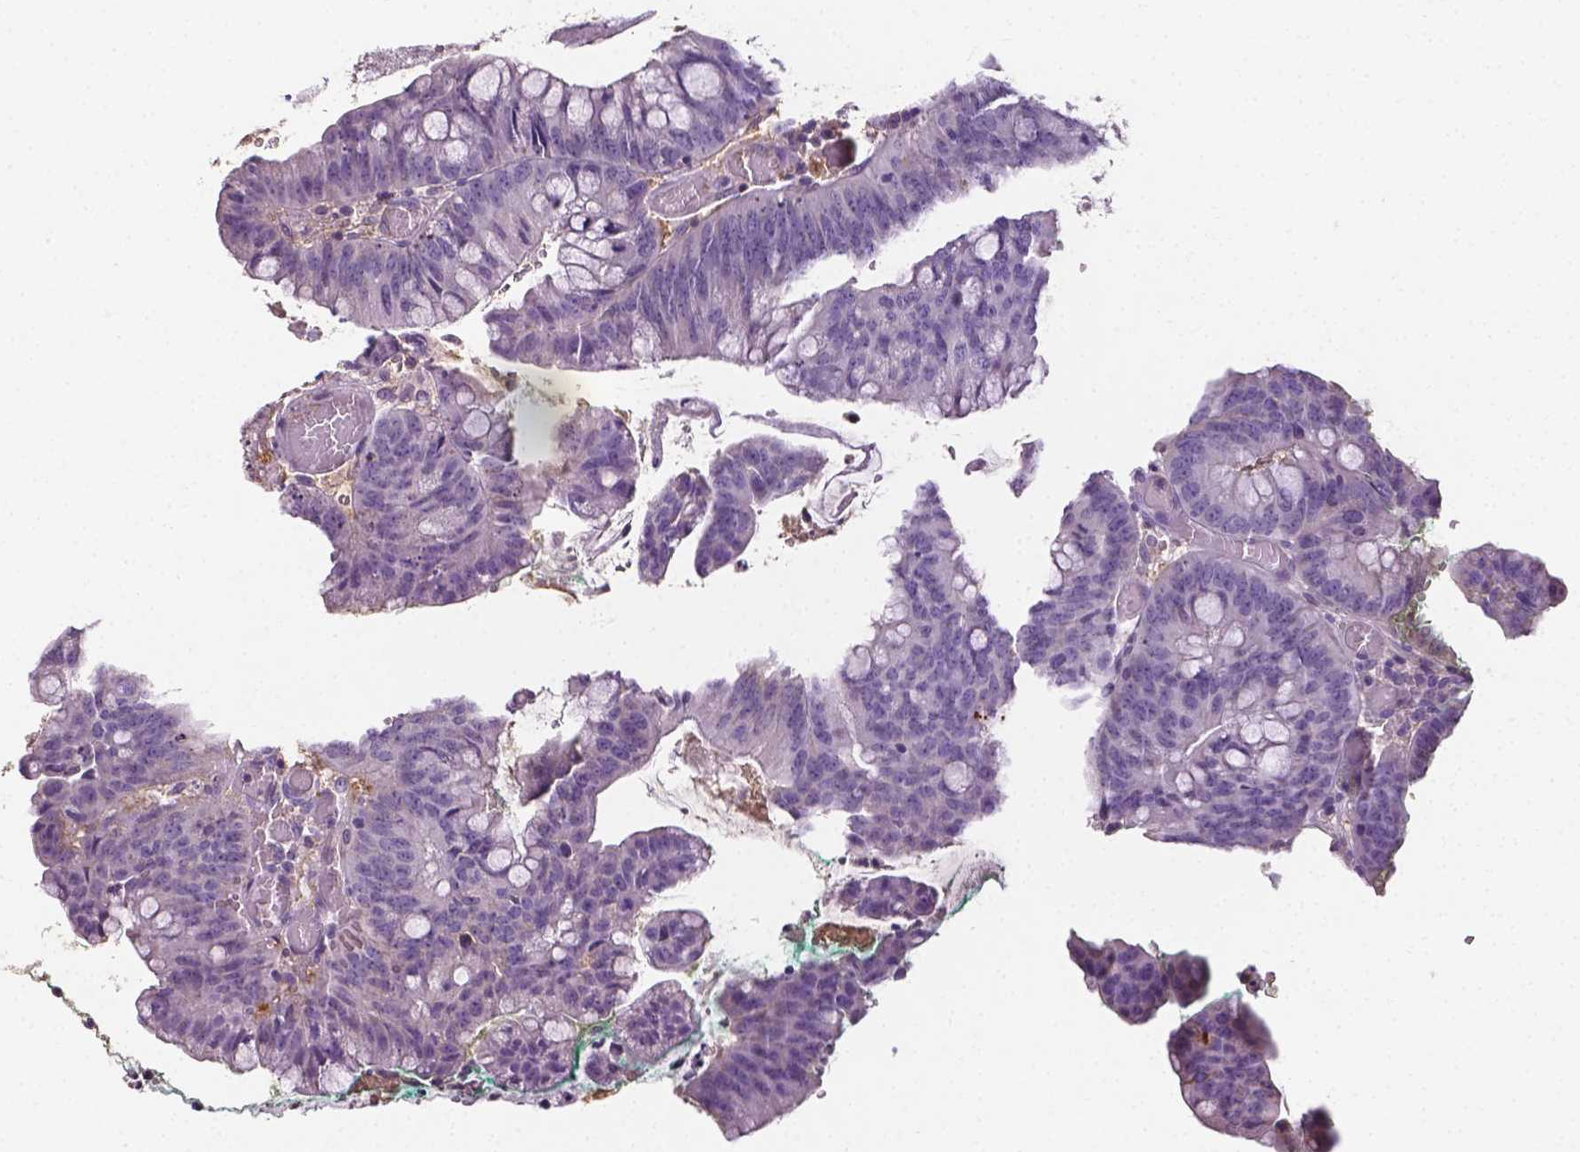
{"staining": {"intensity": "negative", "quantity": "none", "location": "none"}, "tissue": "colorectal cancer", "cell_type": "Tumor cells", "image_type": "cancer", "snomed": [{"axis": "morphology", "description": "Adenocarcinoma, NOS"}, {"axis": "topography", "description": "Colon"}], "caption": "A high-resolution image shows immunohistochemistry (IHC) staining of colorectal cancer, which displays no significant positivity in tumor cells.", "gene": "APOE", "patient": {"sex": "male", "age": 62}}